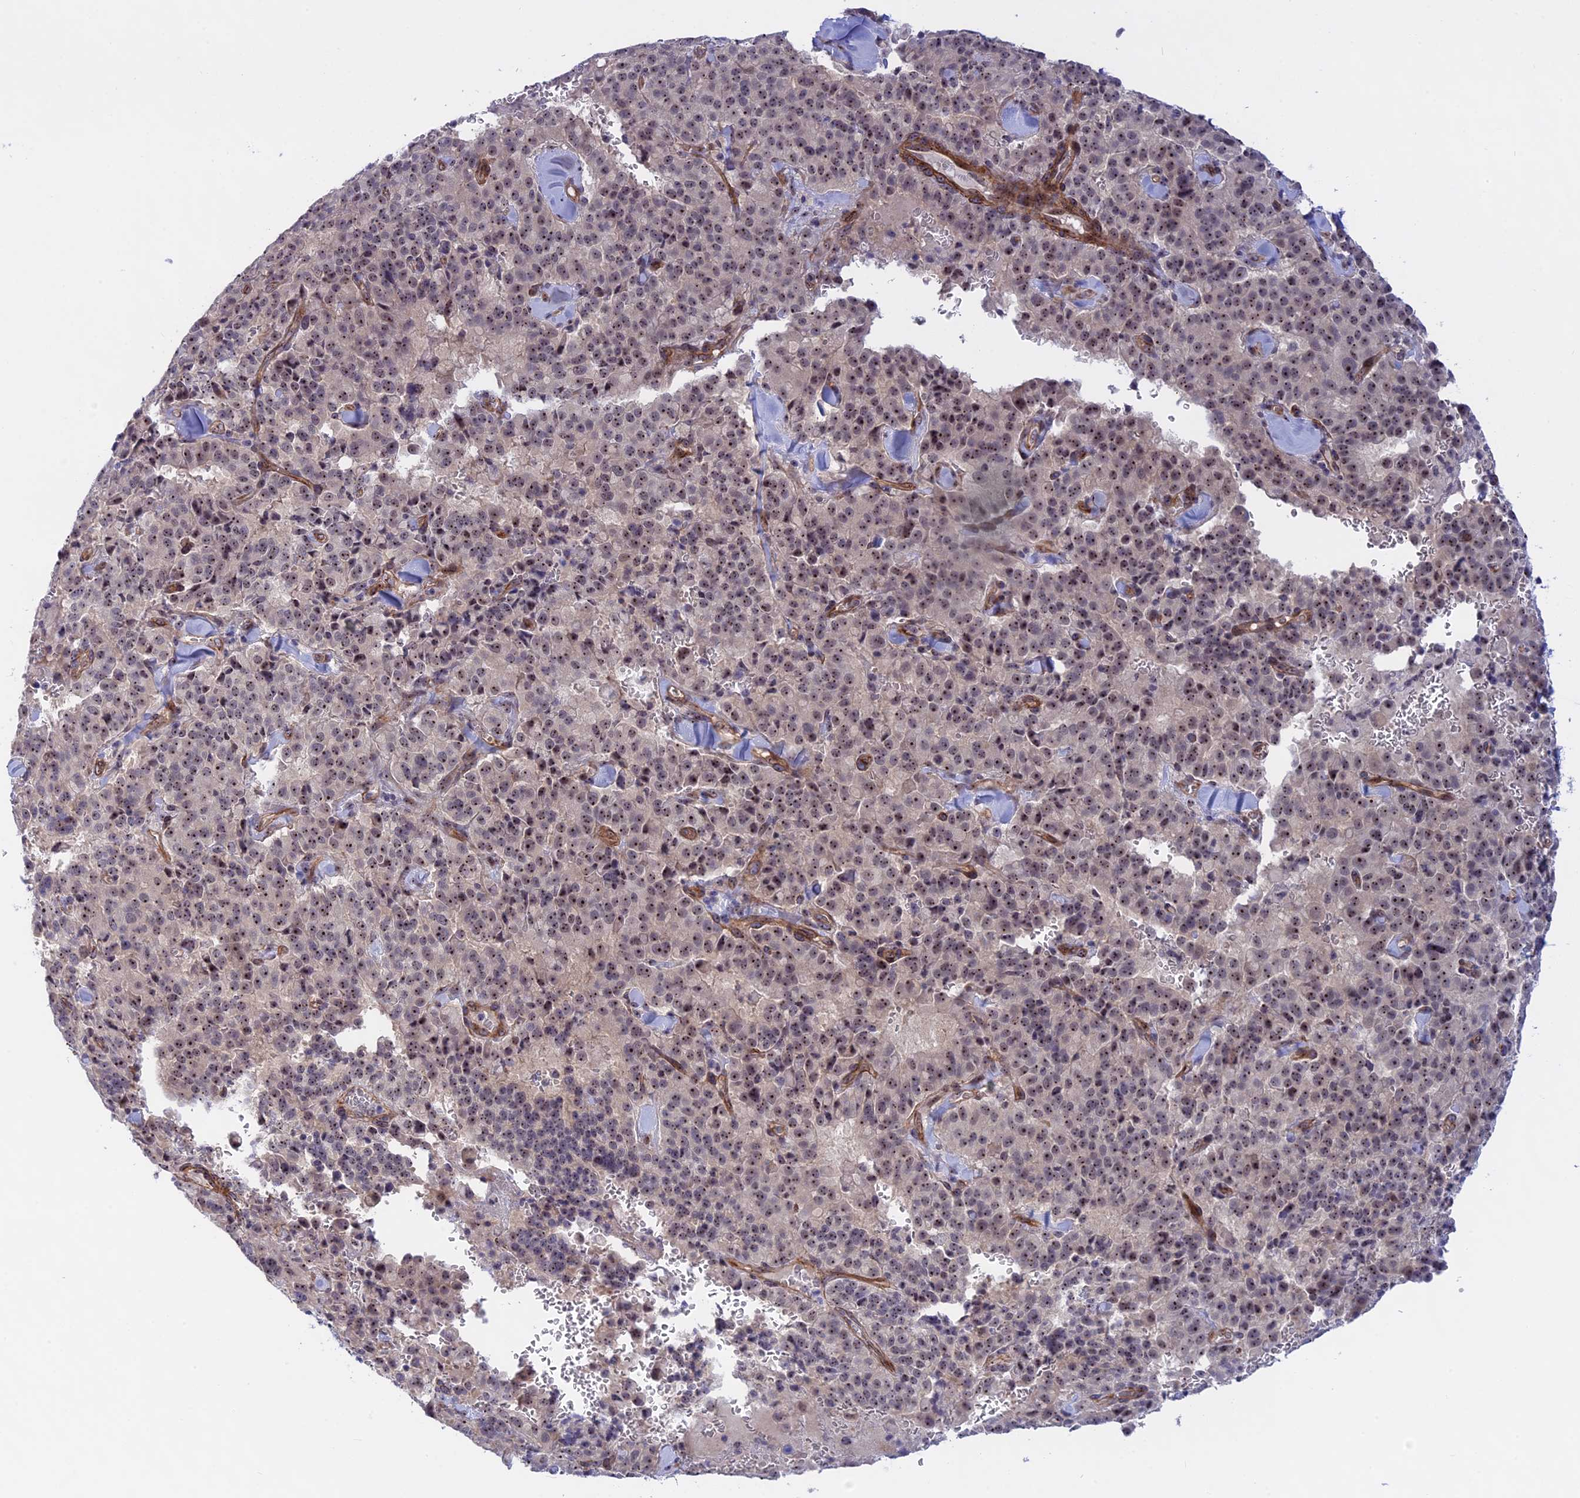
{"staining": {"intensity": "moderate", "quantity": ">75%", "location": "nuclear"}, "tissue": "pancreatic cancer", "cell_type": "Tumor cells", "image_type": "cancer", "snomed": [{"axis": "morphology", "description": "Adenocarcinoma, NOS"}, {"axis": "topography", "description": "Pancreas"}], "caption": "A brown stain shows moderate nuclear positivity of a protein in human pancreatic cancer (adenocarcinoma) tumor cells.", "gene": "DBNDD1", "patient": {"sex": "male", "age": 65}}